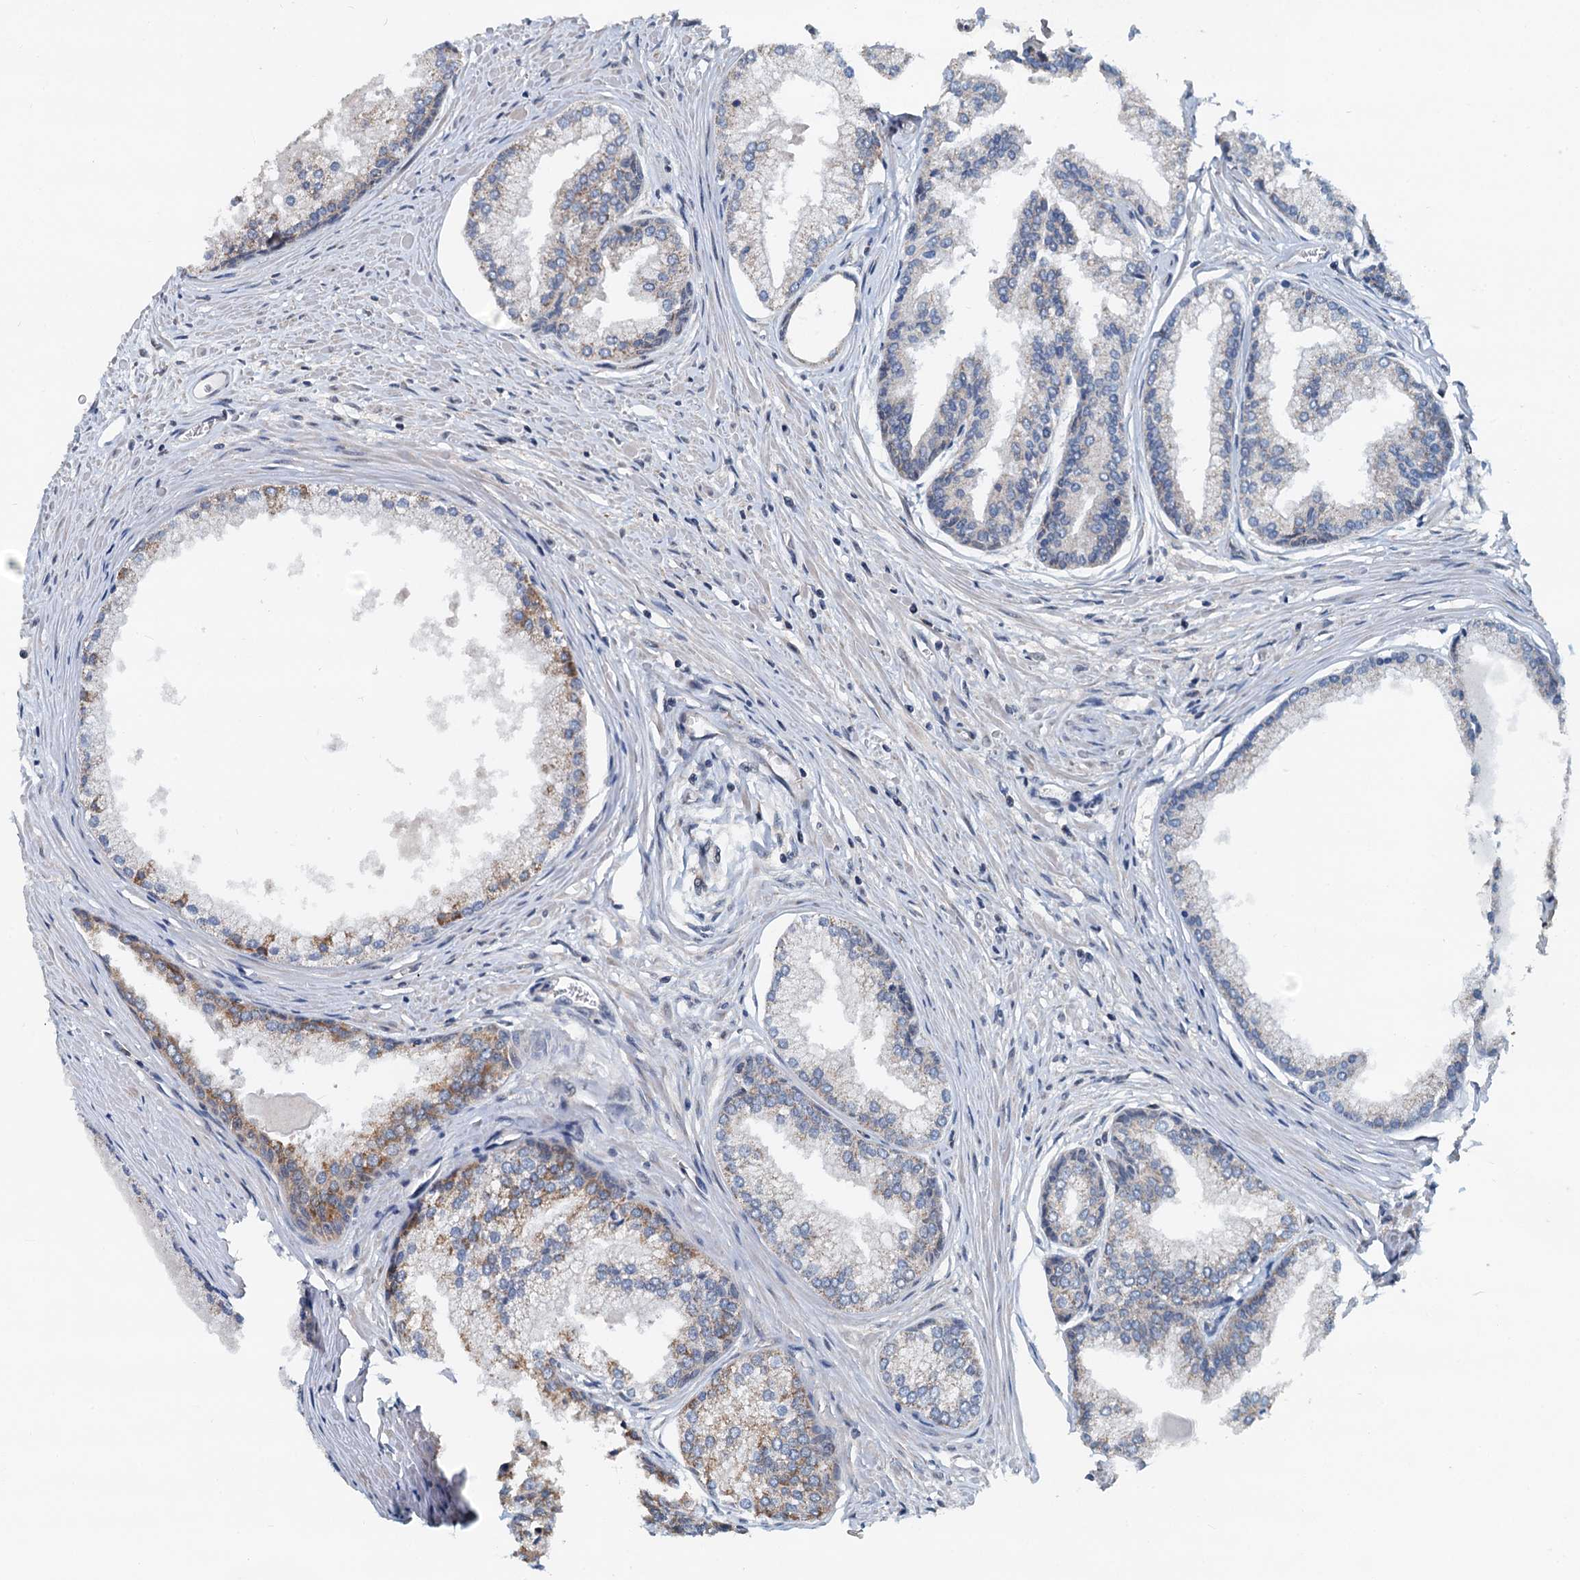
{"staining": {"intensity": "weak", "quantity": "<25%", "location": "cytoplasmic/membranous"}, "tissue": "prostate cancer", "cell_type": "Tumor cells", "image_type": "cancer", "snomed": [{"axis": "morphology", "description": "Adenocarcinoma, High grade"}, {"axis": "topography", "description": "Prostate"}], "caption": "A histopathology image of human adenocarcinoma (high-grade) (prostate) is negative for staining in tumor cells. Nuclei are stained in blue.", "gene": "MCMBP", "patient": {"sex": "male", "age": 68}}